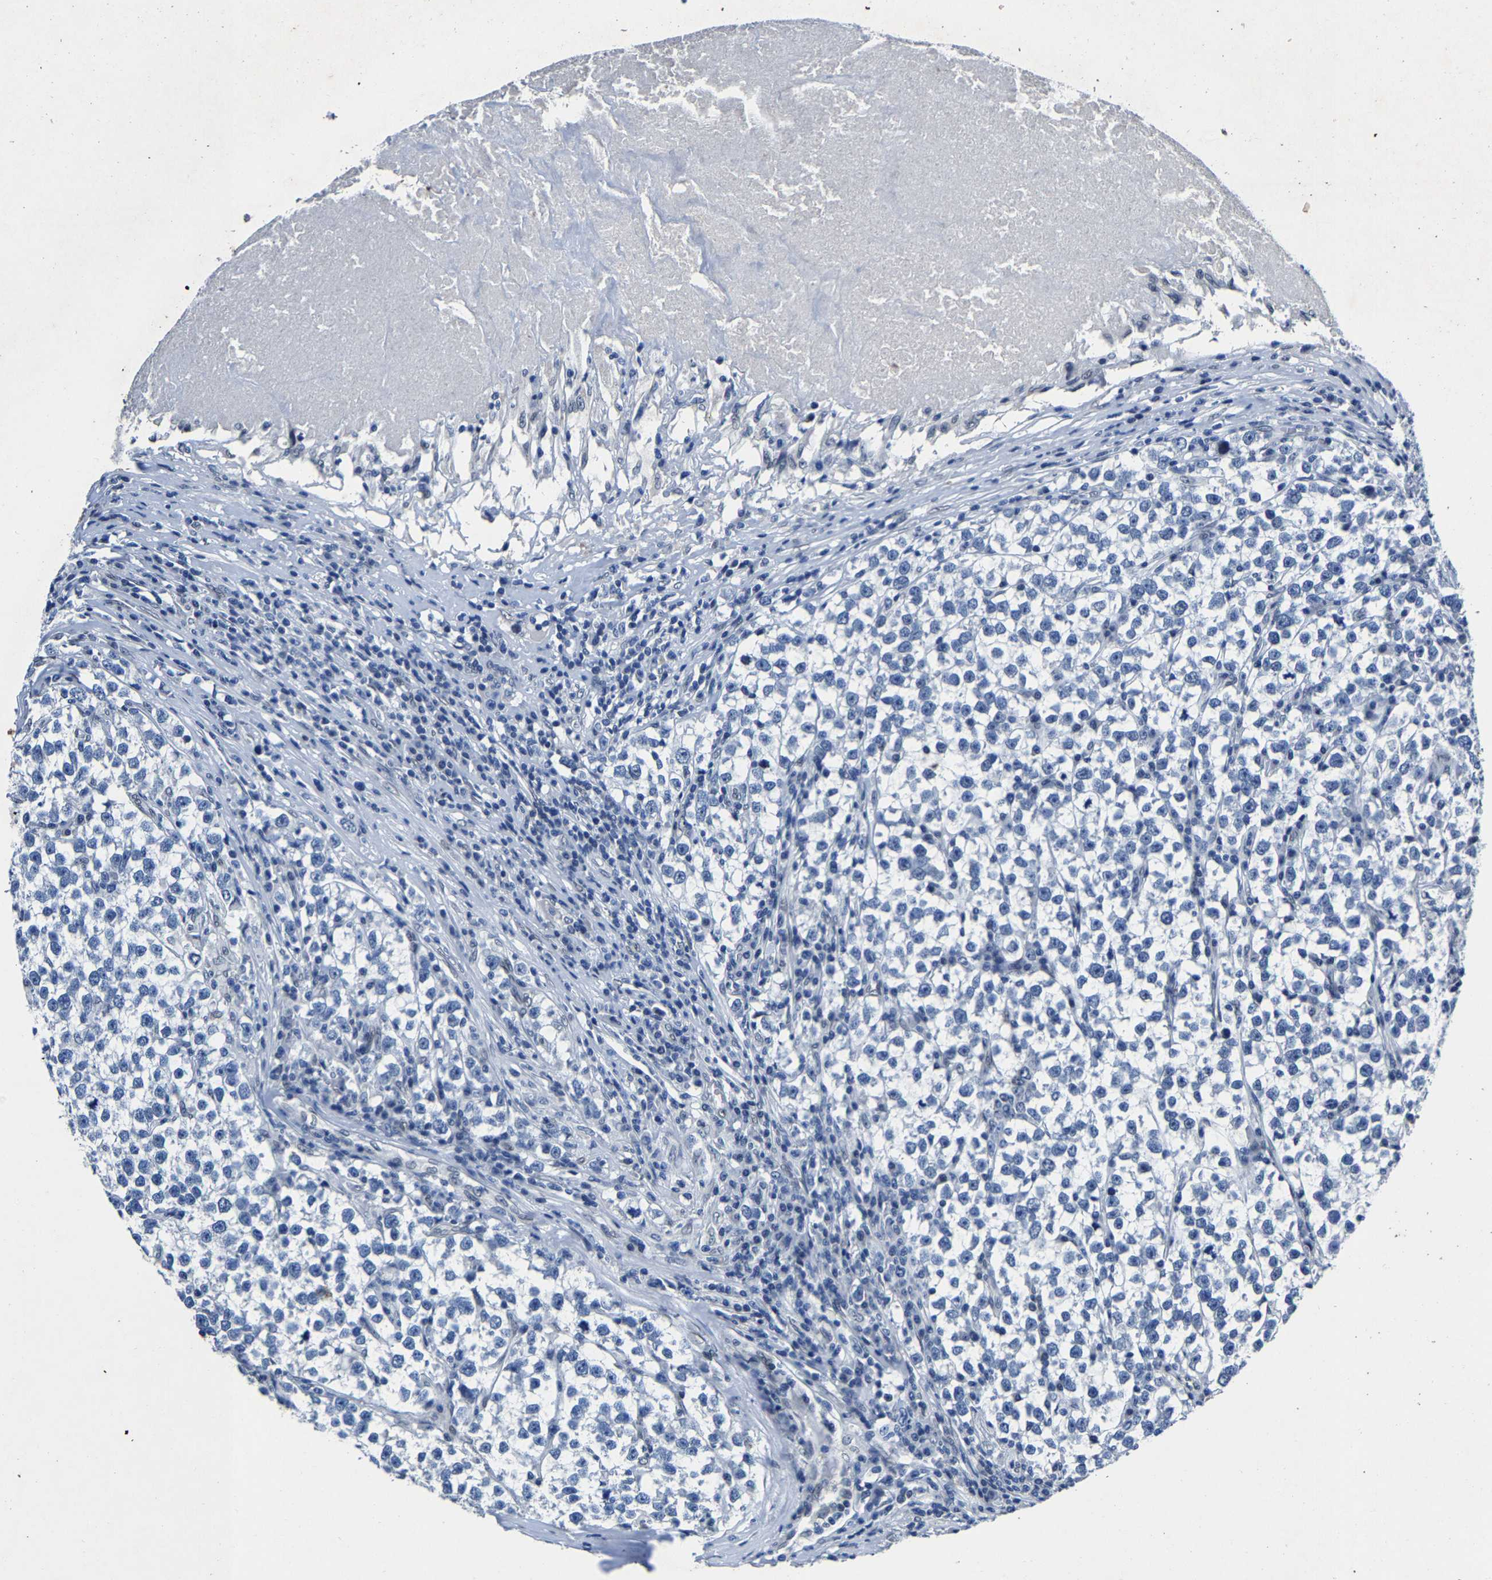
{"staining": {"intensity": "negative", "quantity": "none", "location": "none"}, "tissue": "testis cancer", "cell_type": "Tumor cells", "image_type": "cancer", "snomed": [{"axis": "morphology", "description": "Normal tissue, NOS"}, {"axis": "morphology", "description": "Seminoma, NOS"}, {"axis": "topography", "description": "Testis"}], "caption": "The photomicrograph displays no staining of tumor cells in seminoma (testis). (Stains: DAB IHC with hematoxylin counter stain, Microscopy: brightfield microscopy at high magnification).", "gene": "UBN2", "patient": {"sex": "male", "age": 43}}